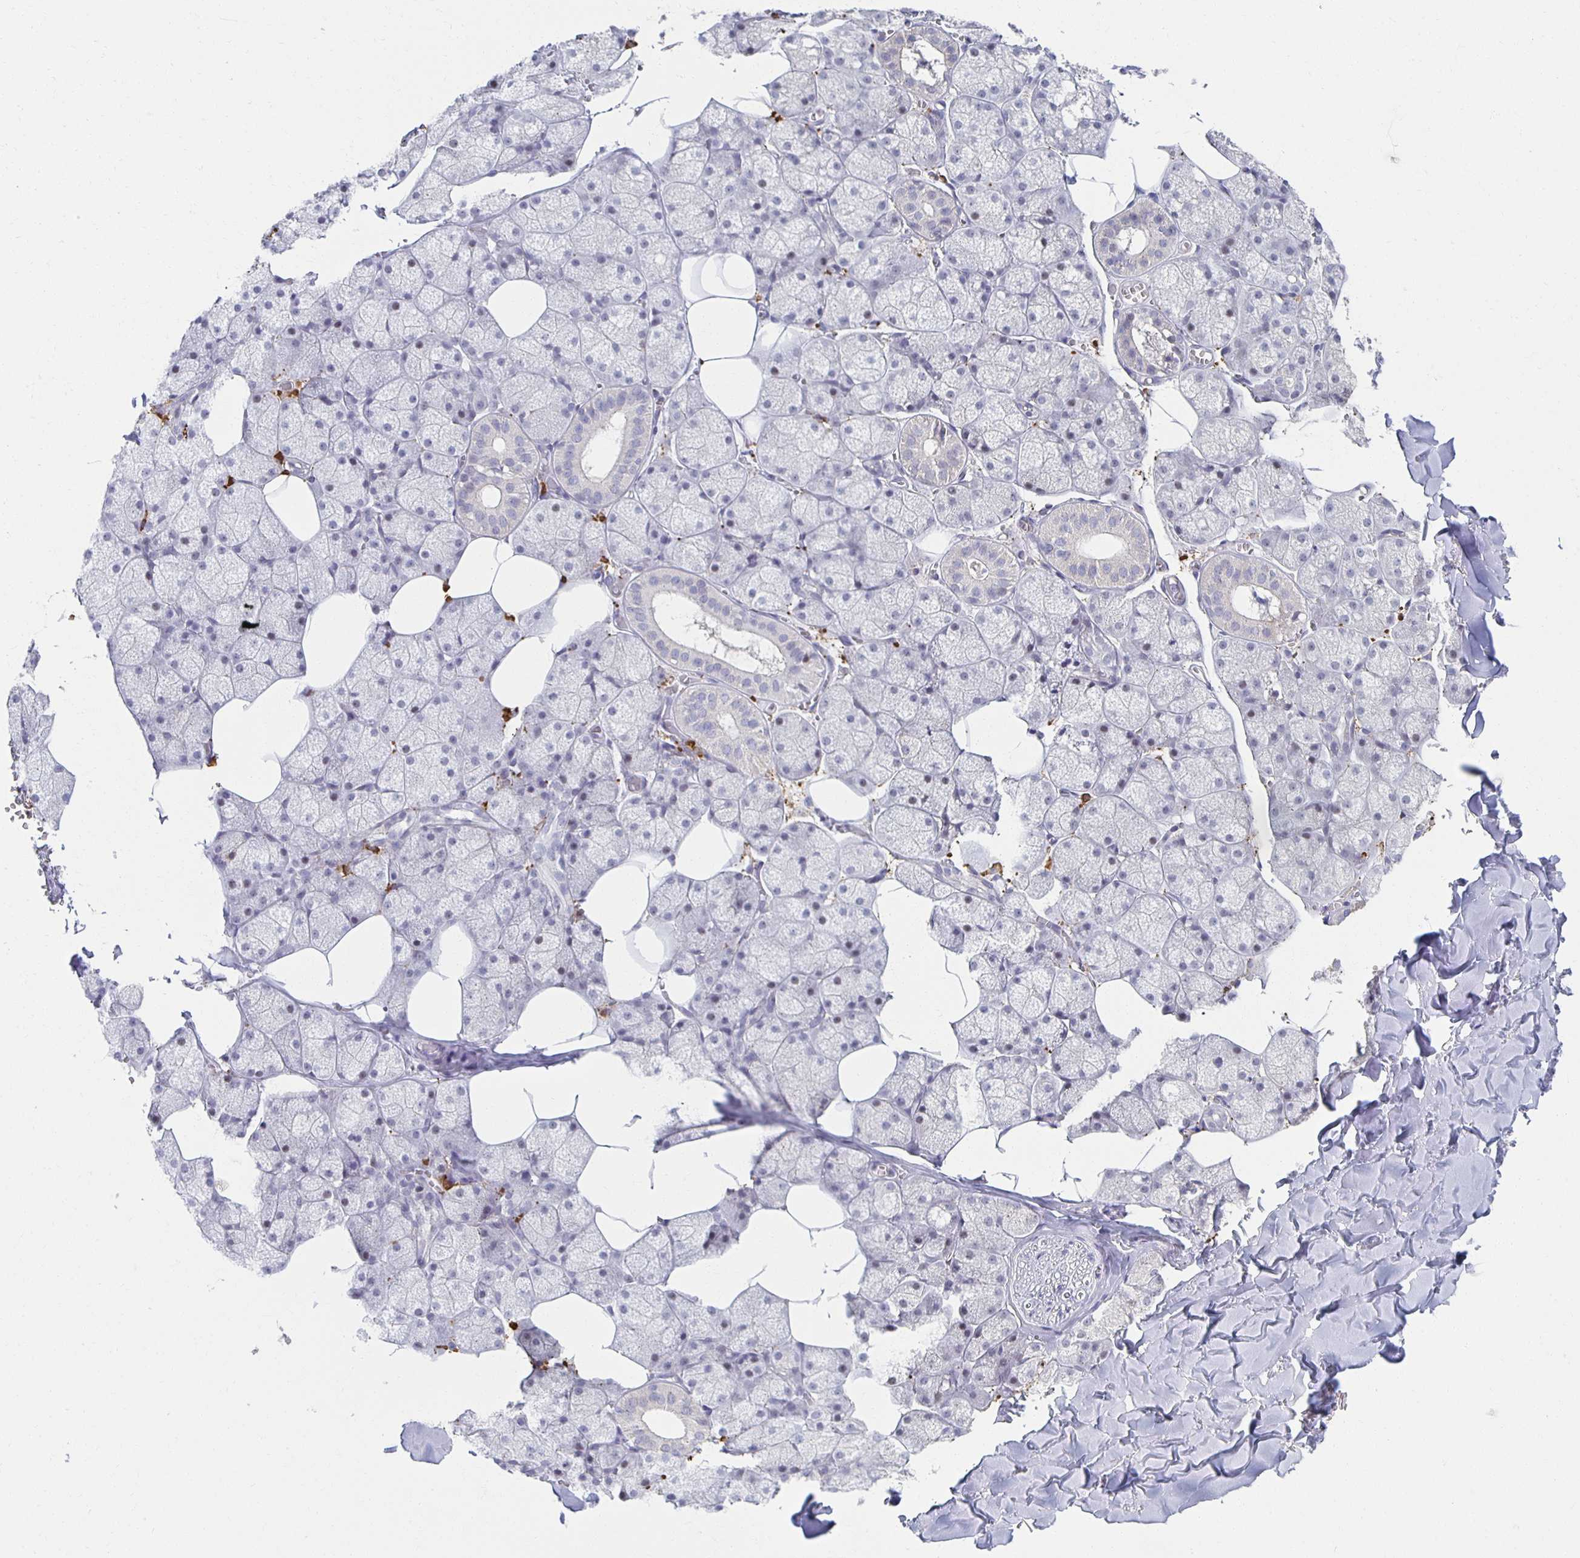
{"staining": {"intensity": "negative", "quantity": "none", "location": "none"}, "tissue": "salivary gland", "cell_type": "Glandular cells", "image_type": "normal", "snomed": [{"axis": "morphology", "description": "Normal tissue, NOS"}, {"axis": "topography", "description": "Salivary gland"}, {"axis": "topography", "description": "Peripheral nerve tissue"}], "caption": "Immunohistochemical staining of unremarkable salivary gland shows no significant staining in glandular cells. (DAB immunohistochemistry, high magnification).", "gene": "ZNF692", "patient": {"sex": "male", "age": 38}}